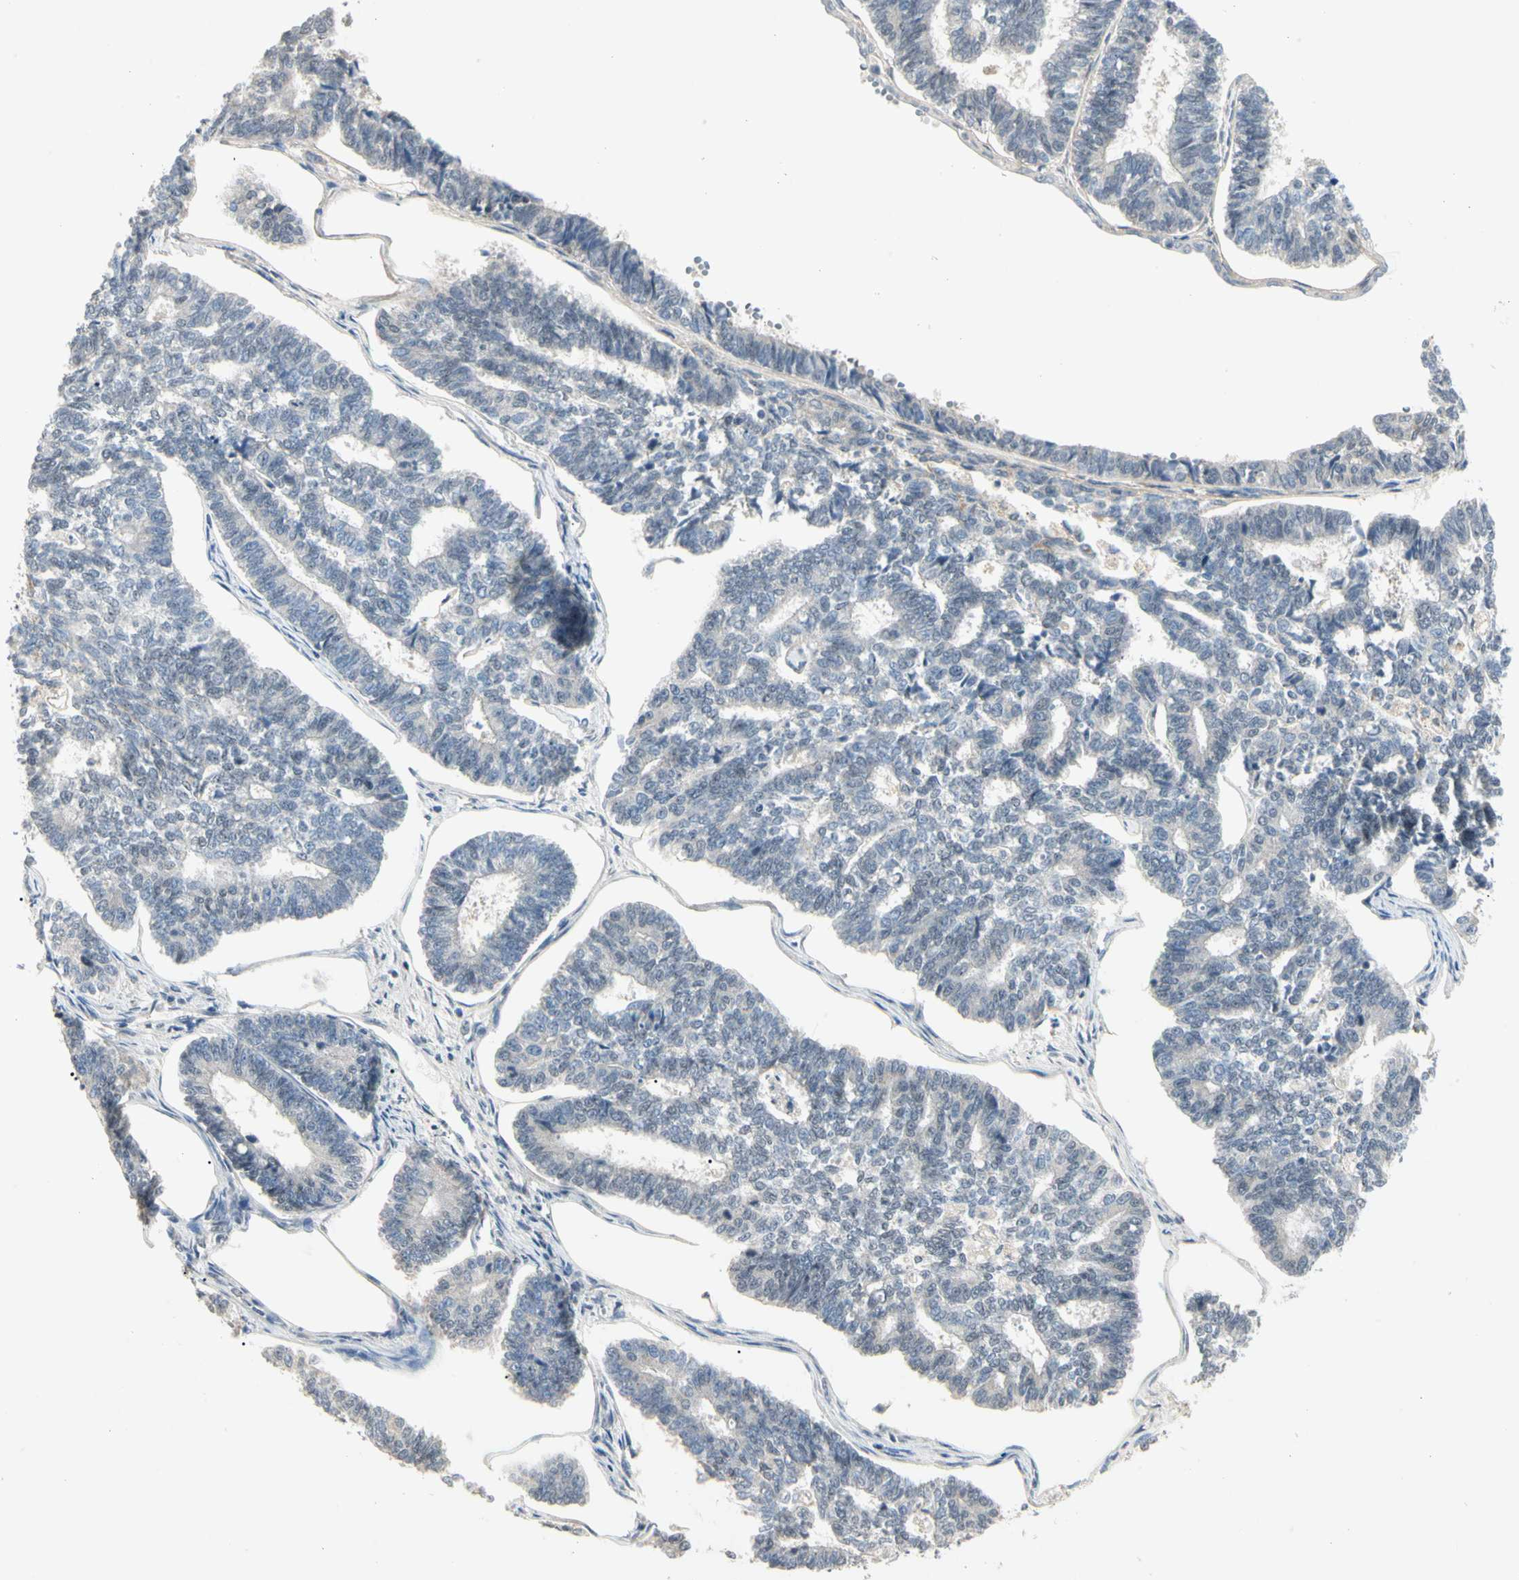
{"staining": {"intensity": "negative", "quantity": "none", "location": "none"}, "tissue": "endometrial cancer", "cell_type": "Tumor cells", "image_type": "cancer", "snomed": [{"axis": "morphology", "description": "Adenocarcinoma, NOS"}, {"axis": "topography", "description": "Endometrium"}], "caption": "This is a photomicrograph of immunohistochemistry (IHC) staining of adenocarcinoma (endometrial), which shows no expression in tumor cells. The staining is performed using DAB brown chromogen with nuclei counter-stained in using hematoxylin.", "gene": "GREM1", "patient": {"sex": "female", "age": 70}}